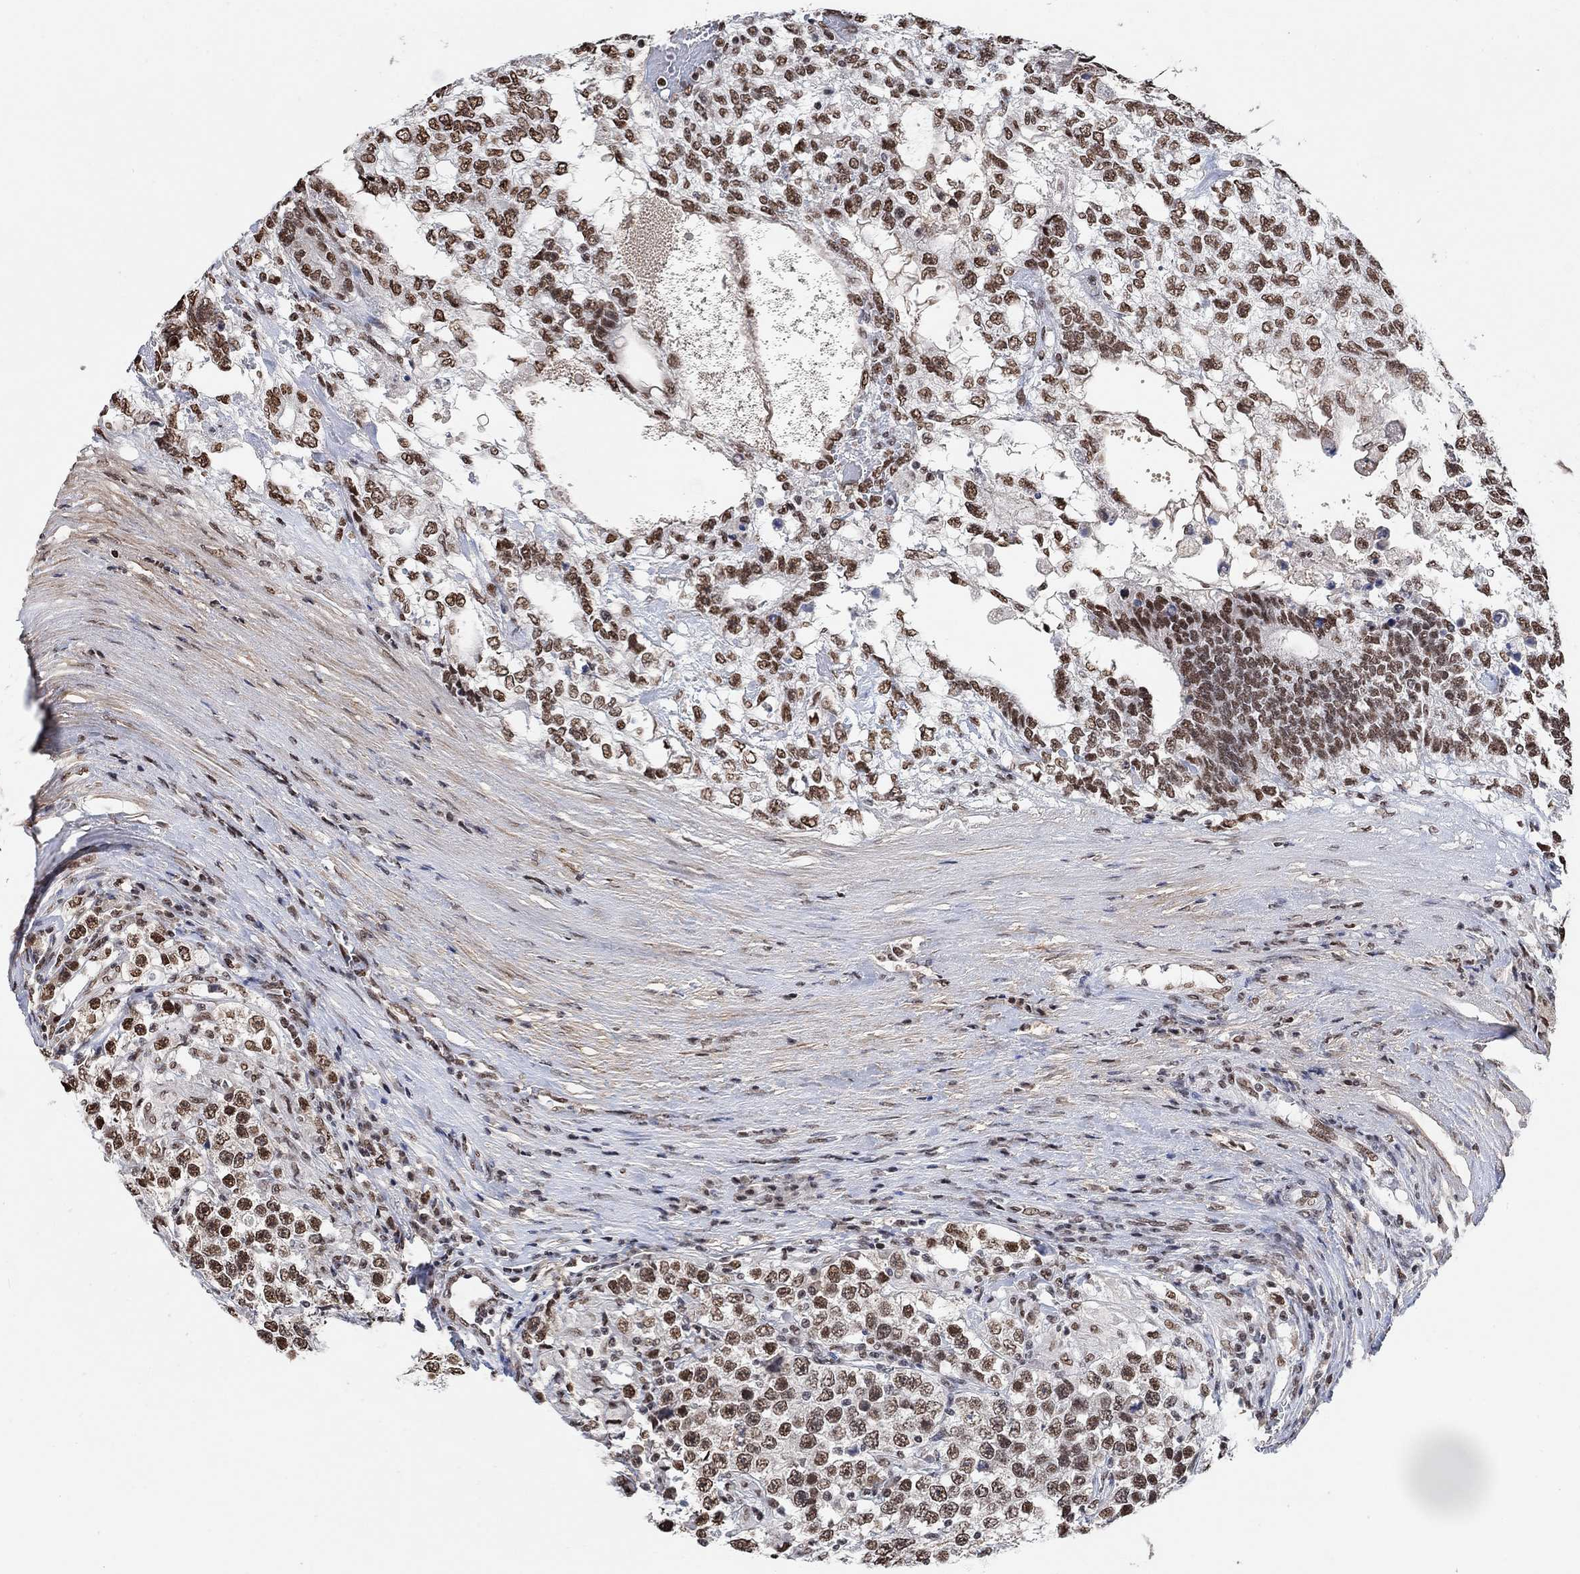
{"staining": {"intensity": "strong", "quantity": "25%-75%", "location": "nuclear"}, "tissue": "testis cancer", "cell_type": "Tumor cells", "image_type": "cancer", "snomed": [{"axis": "morphology", "description": "Seminoma, NOS"}, {"axis": "morphology", "description": "Carcinoma, Embryonal, NOS"}, {"axis": "topography", "description": "Testis"}], "caption": "Testis embryonal carcinoma stained with immunohistochemistry (IHC) exhibits strong nuclear positivity in approximately 25%-75% of tumor cells. The protein is shown in brown color, while the nuclei are stained blue.", "gene": "USP39", "patient": {"sex": "male", "age": 41}}